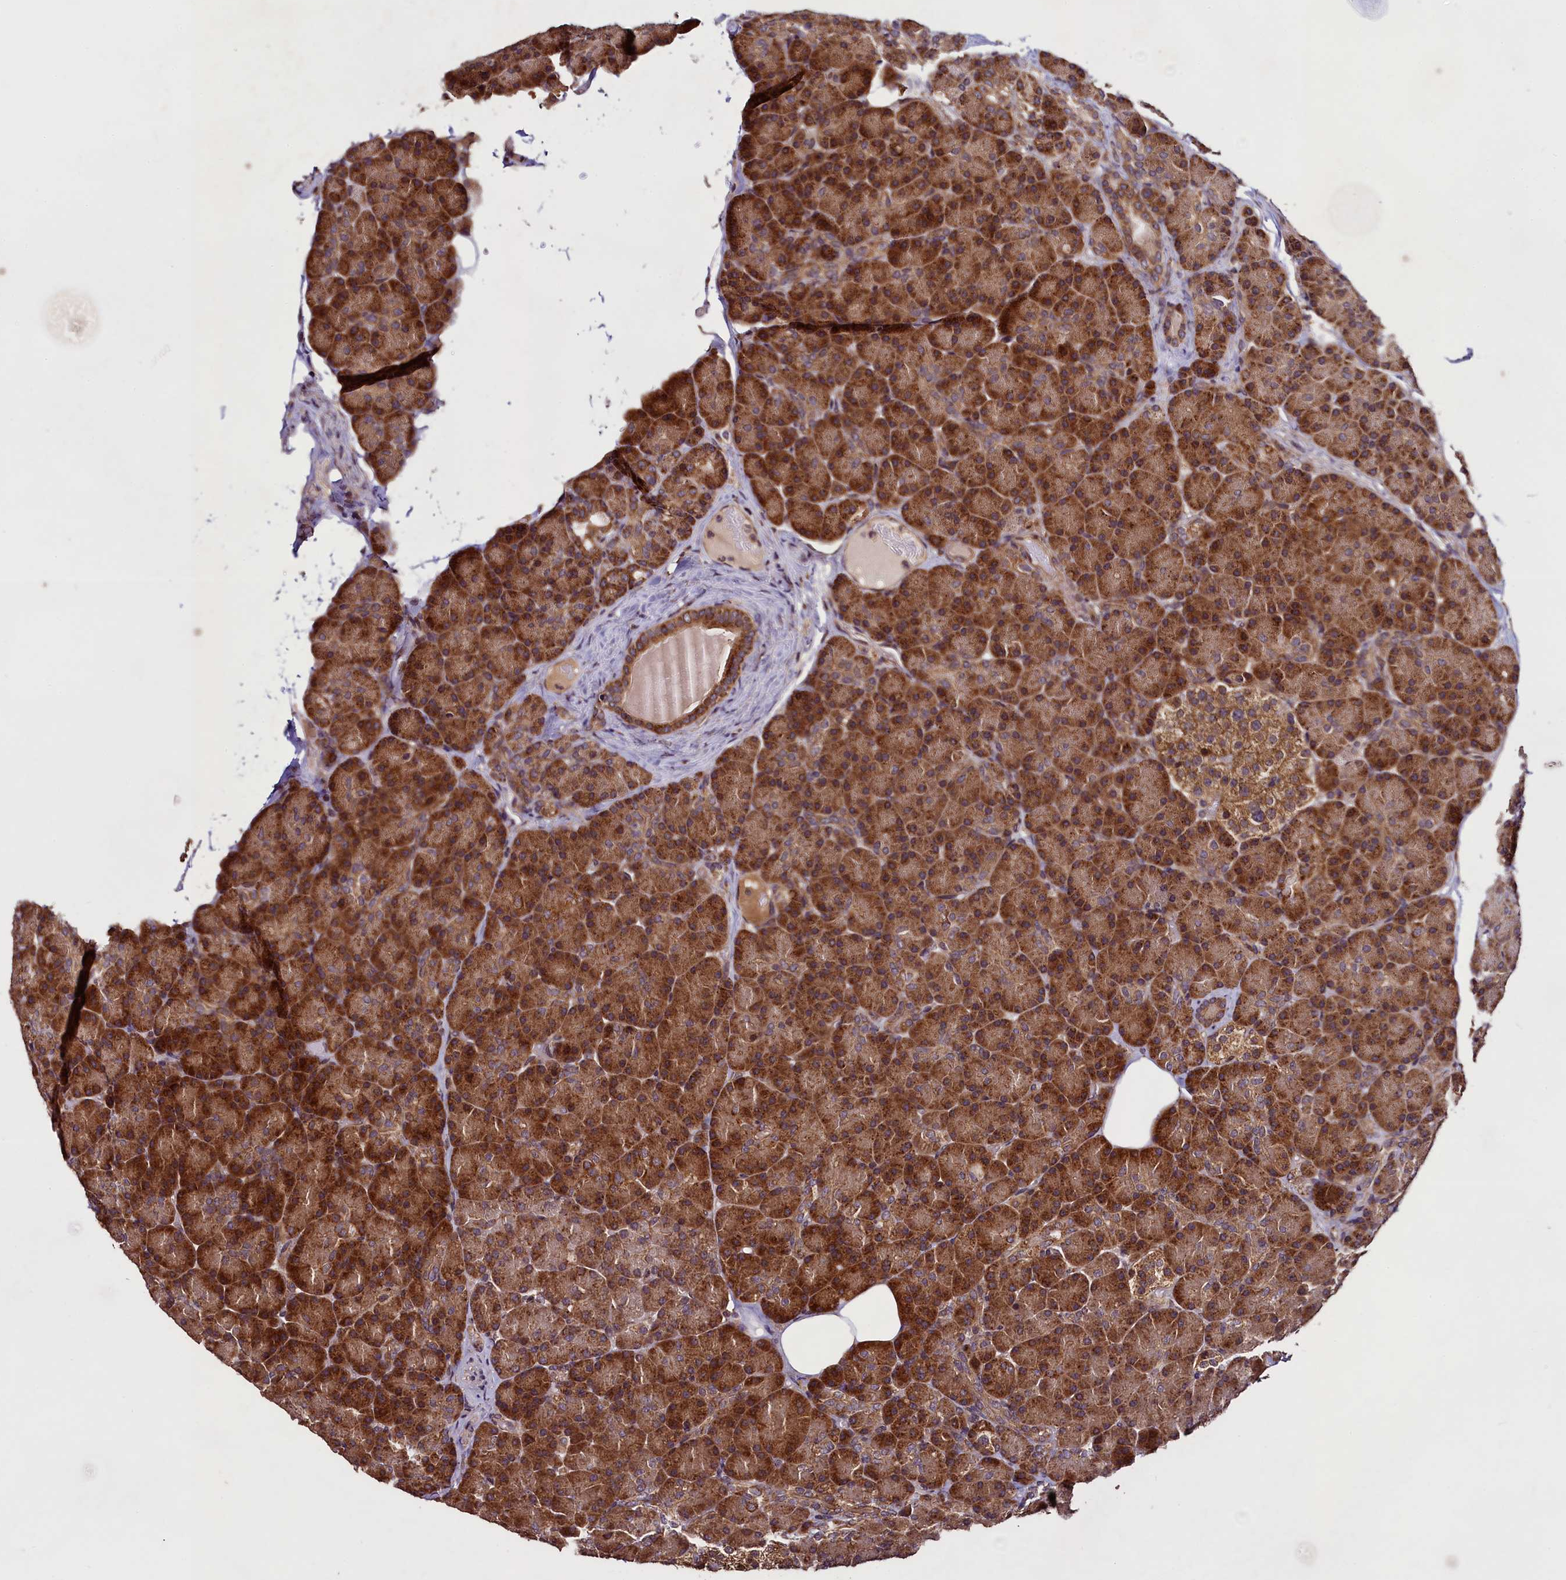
{"staining": {"intensity": "strong", "quantity": ">75%", "location": "cytoplasmic/membranous"}, "tissue": "pancreas", "cell_type": "Exocrine glandular cells", "image_type": "normal", "snomed": [{"axis": "morphology", "description": "Normal tissue, NOS"}, {"axis": "topography", "description": "Pancreas"}], "caption": "A brown stain labels strong cytoplasmic/membranous positivity of a protein in exocrine glandular cells of unremarkable pancreas. The staining is performed using DAB brown chromogen to label protein expression. The nuclei are counter-stained blue using hematoxylin.", "gene": "RBFA", "patient": {"sex": "female", "age": 43}}